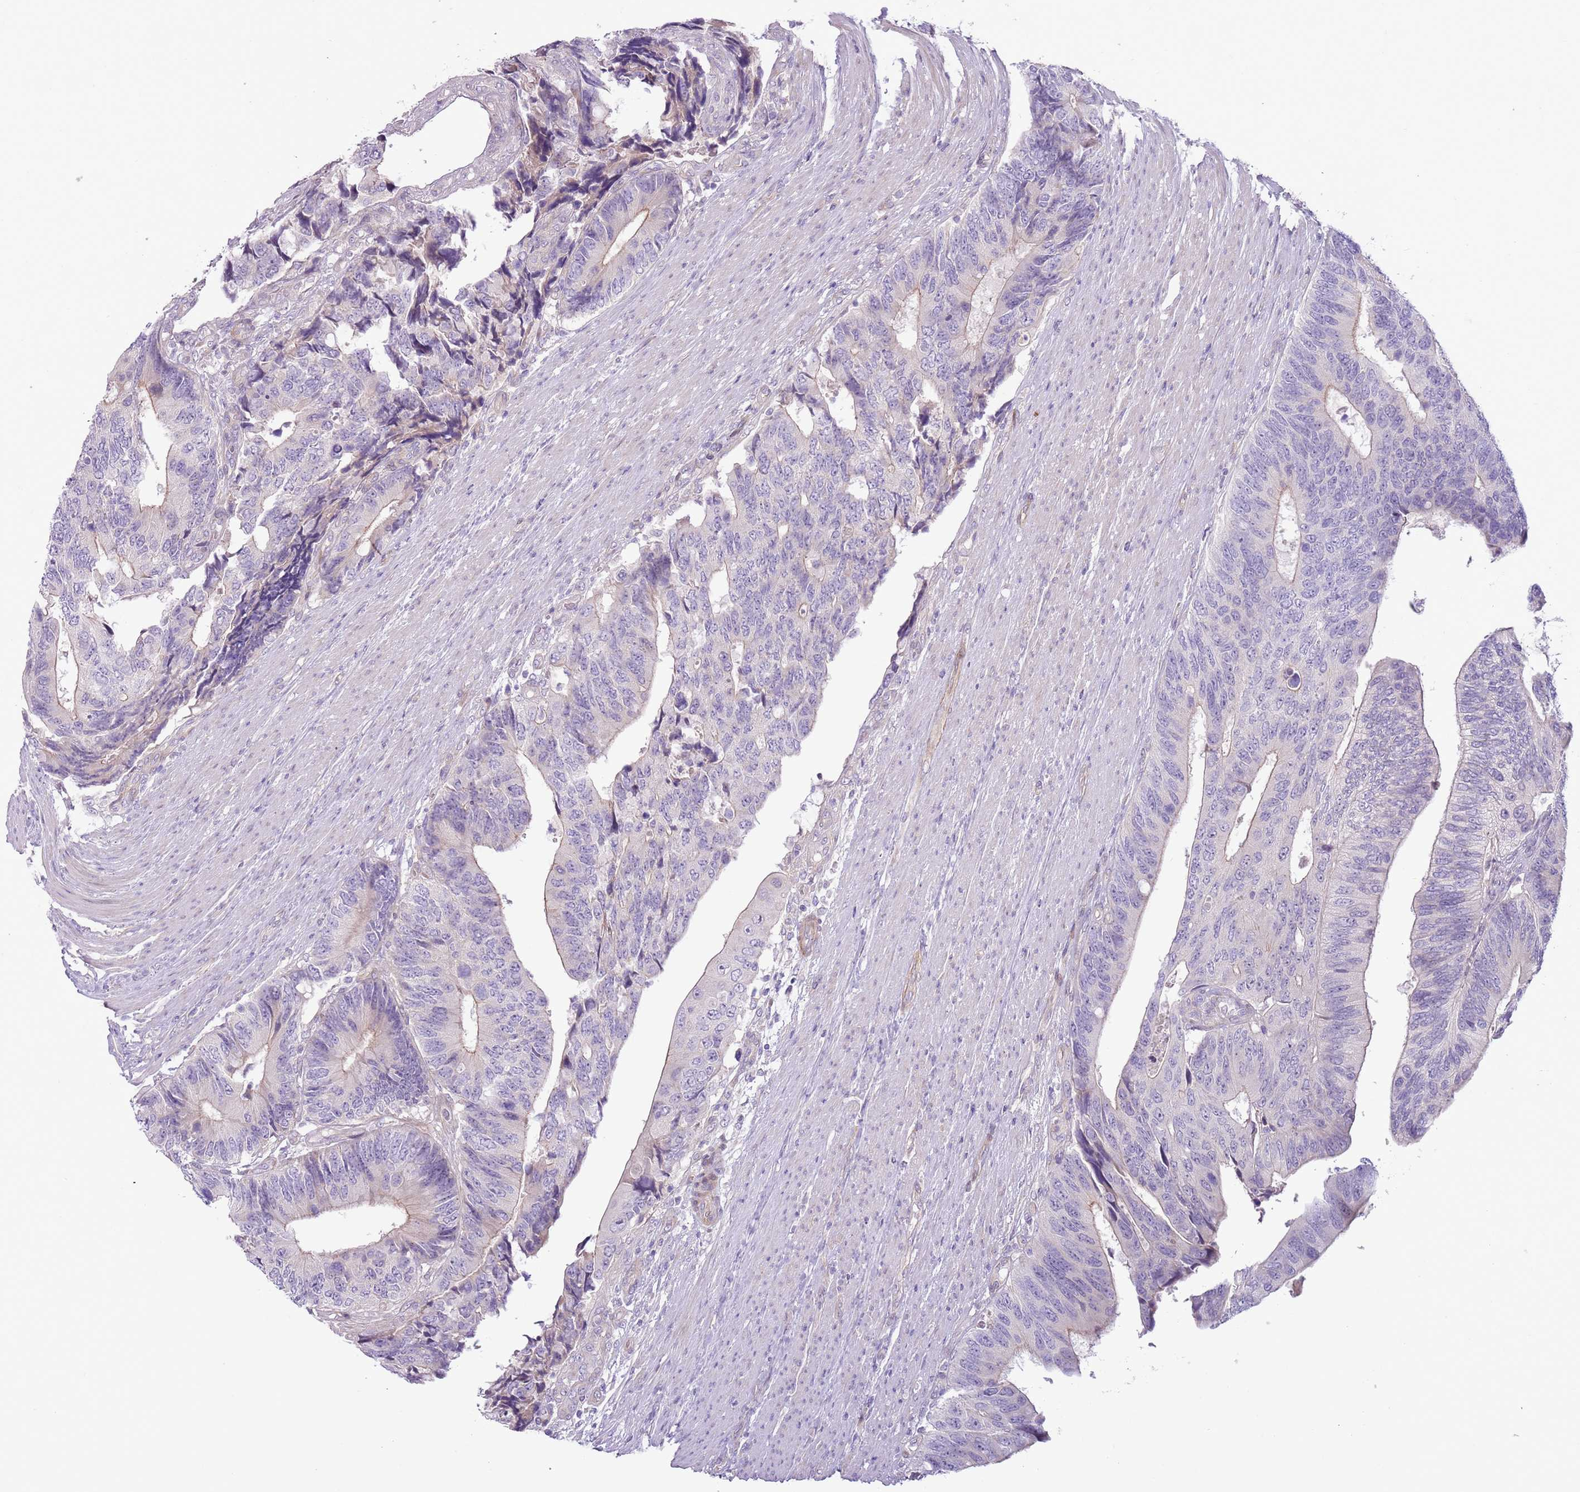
{"staining": {"intensity": "weak", "quantity": "<25%", "location": "cytoplasmic/membranous"}, "tissue": "colorectal cancer", "cell_type": "Tumor cells", "image_type": "cancer", "snomed": [{"axis": "morphology", "description": "Adenocarcinoma, NOS"}, {"axis": "topography", "description": "Colon"}], "caption": "The micrograph displays no significant expression in tumor cells of colorectal adenocarcinoma.", "gene": "MRO", "patient": {"sex": "male", "age": 87}}